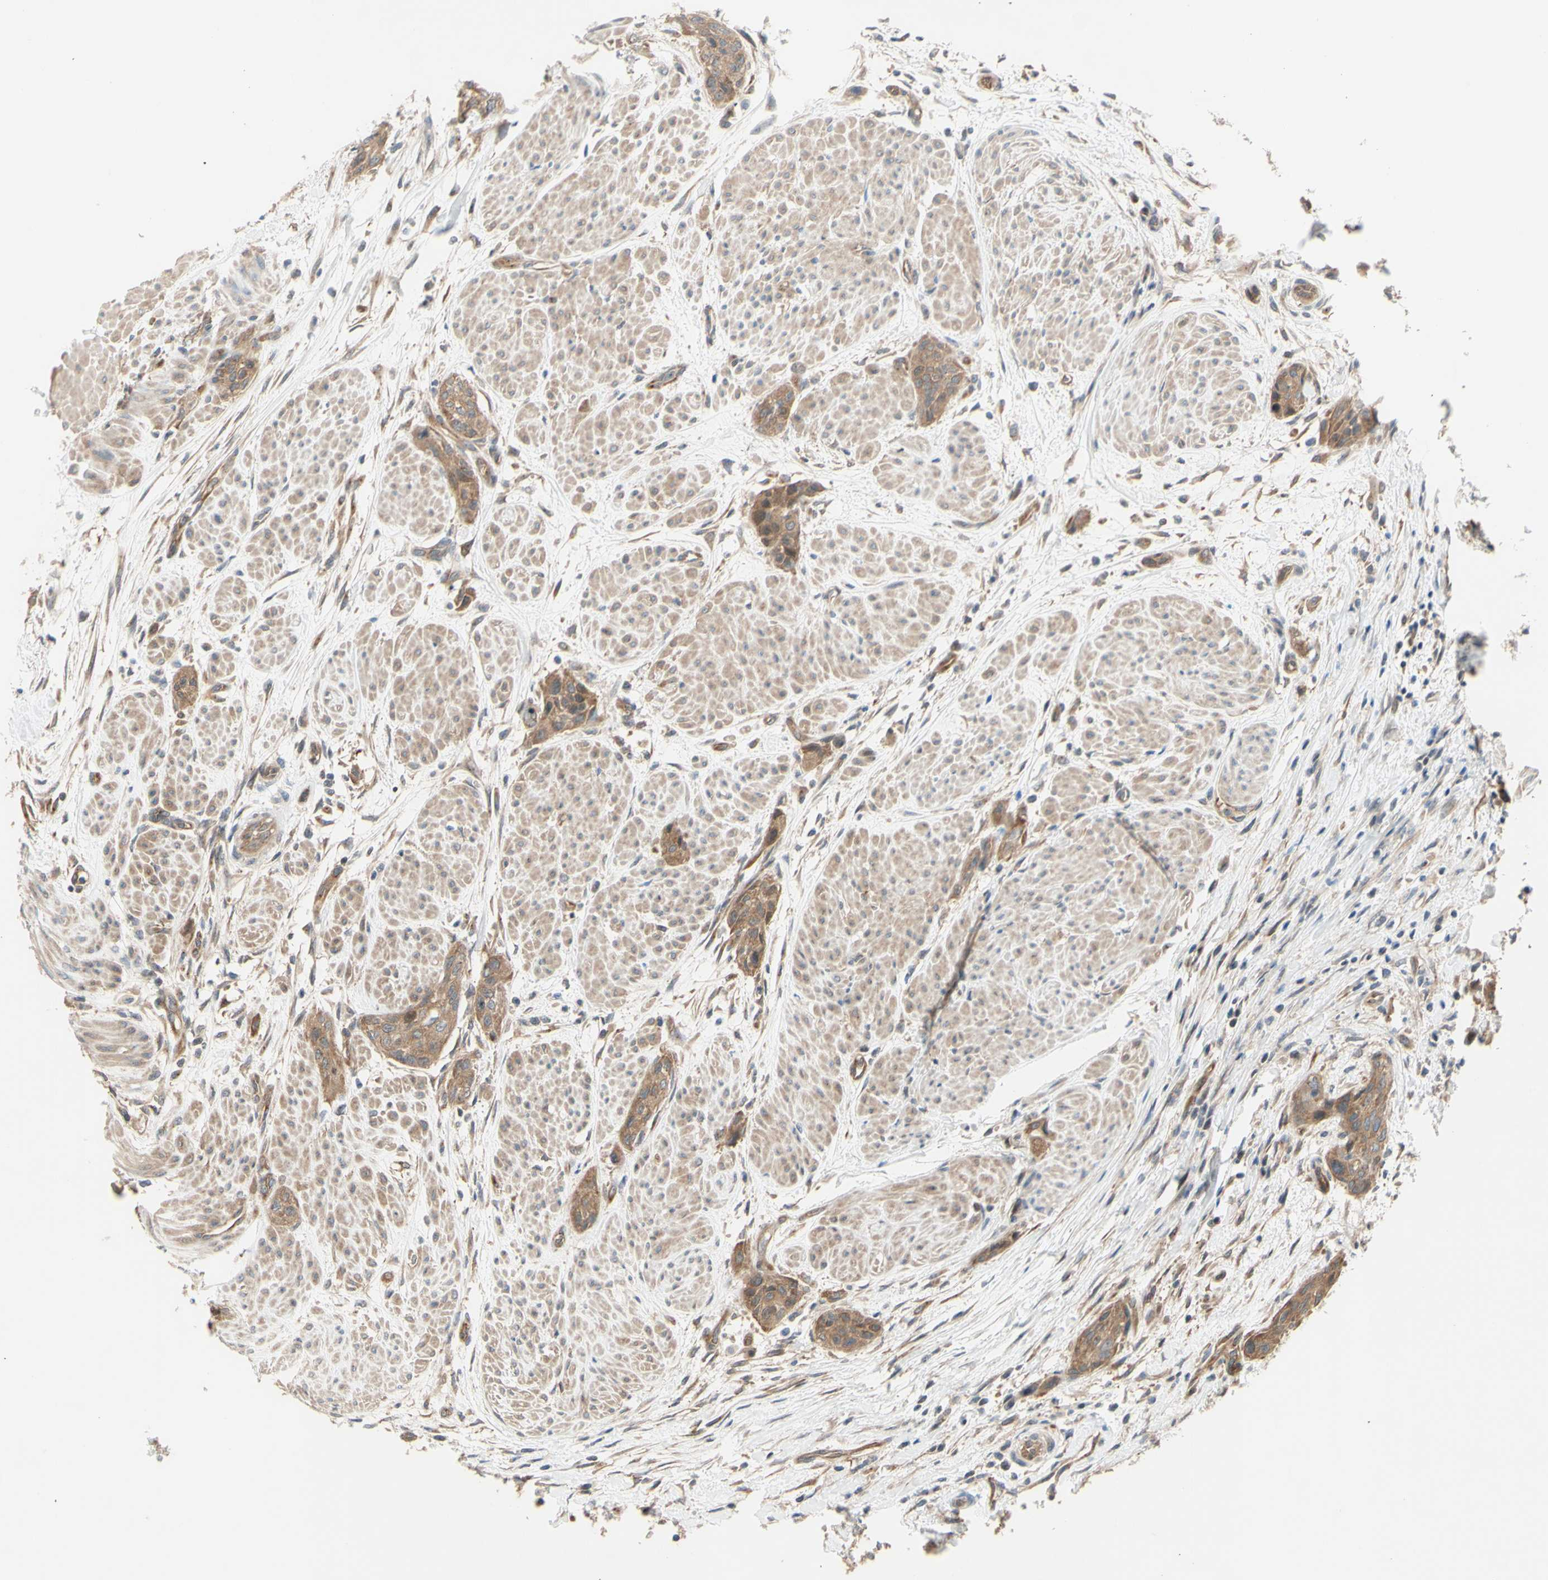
{"staining": {"intensity": "moderate", "quantity": ">75%", "location": "cytoplasmic/membranous"}, "tissue": "urothelial cancer", "cell_type": "Tumor cells", "image_type": "cancer", "snomed": [{"axis": "morphology", "description": "Urothelial carcinoma, High grade"}, {"axis": "topography", "description": "Urinary bladder"}], "caption": "Immunohistochemistry of urothelial carcinoma (high-grade) shows medium levels of moderate cytoplasmic/membranous expression in approximately >75% of tumor cells.", "gene": "DYNLRB1", "patient": {"sex": "male", "age": 35}}